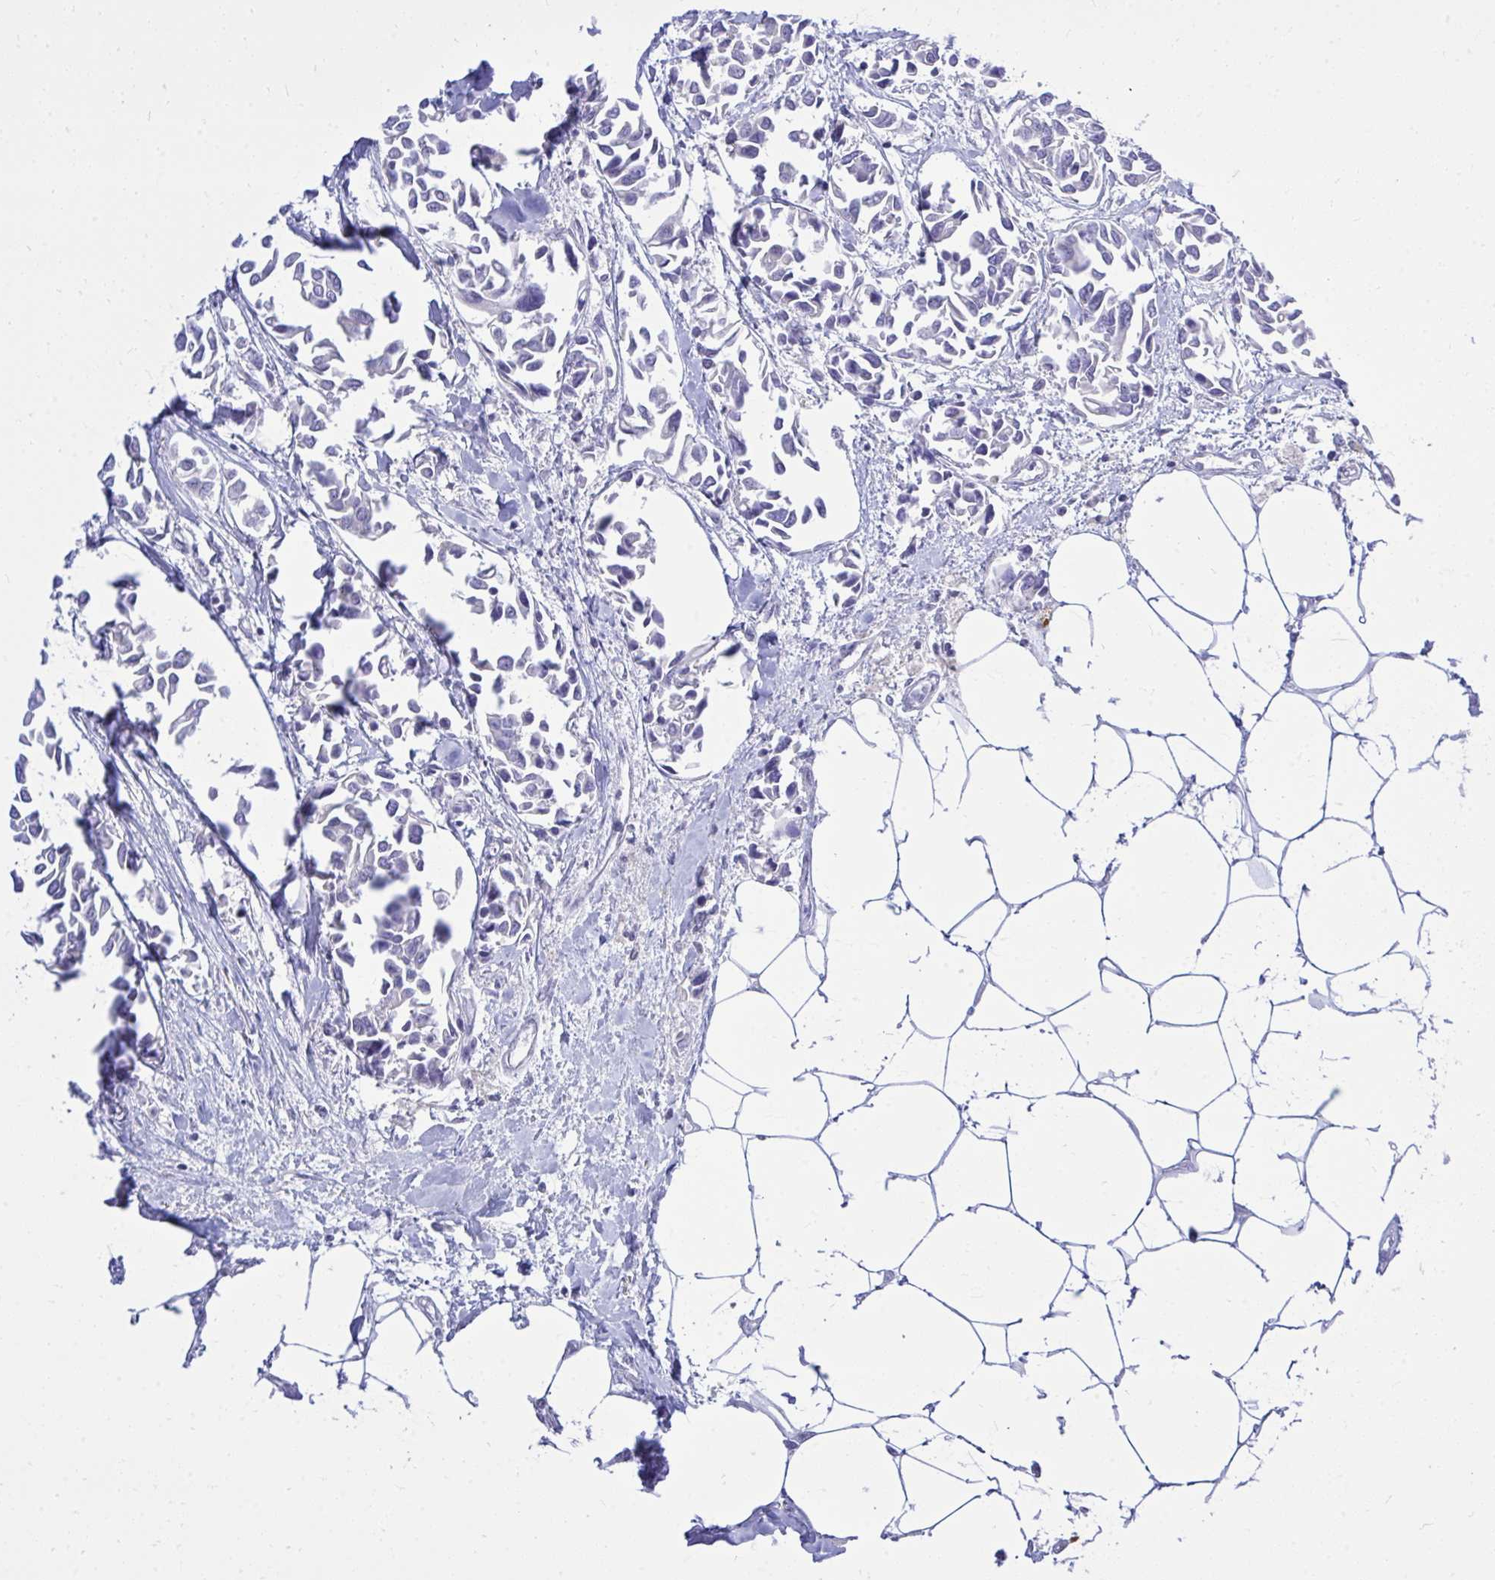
{"staining": {"intensity": "negative", "quantity": "none", "location": "none"}, "tissue": "breast cancer", "cell_type": "Tumor cells", "image_type": "cancer", "snomed": [{"axis": "morphology", "description": "Duct carcinoma"}, {"axis": "topography", "description": "Breast"}], "caption": "This is an immunohistochemistry (IHC) image of invasive ductal carcinoma (breast). There is no expression in tumor cells.", "gene": "PSD", "patient": {"sex": "female", "age": 54}}